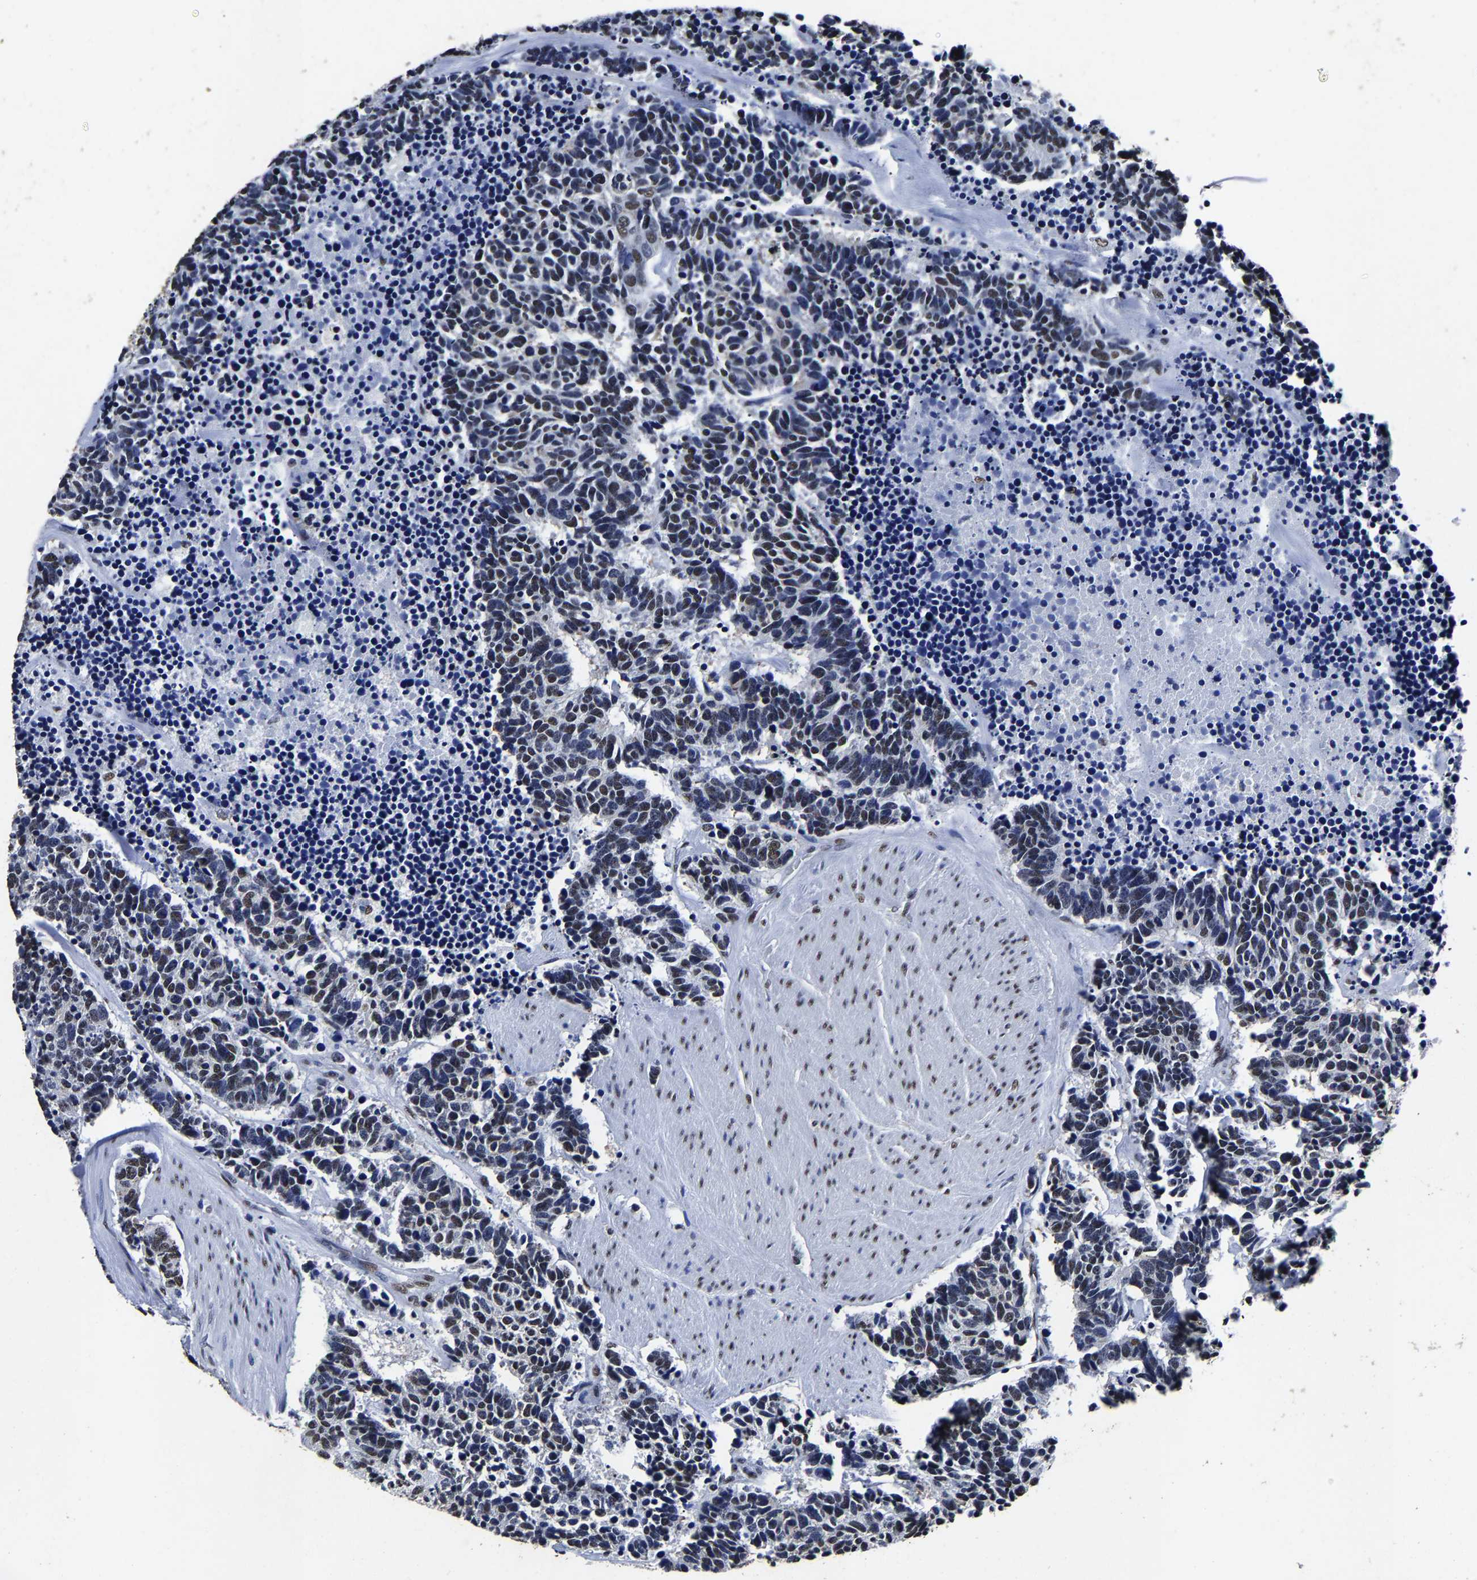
{"staining": {"intensity": "moderate", "quantity": "25%-75%", "location": "nuclear"}, "tissue": "carcinoid", "cell_type": "Tumor cells", "image_type": "cancer", "snomed": [{"axis": "morphology", "description": "Carcinoma, NOS"}, {"axis": "morphology", "description": "Carcinoid, malignant, NOS"}, {"axis": "topography", "description": "Urinary bladder"}], "caption": "Carcinoid was stained to show a protein in brown. There is medium levels of moderate nuclear staining in approximately 25%-75% of tumor cells.", "gene": "RBM45", "patient": {"sex": "male", "age": 57}}